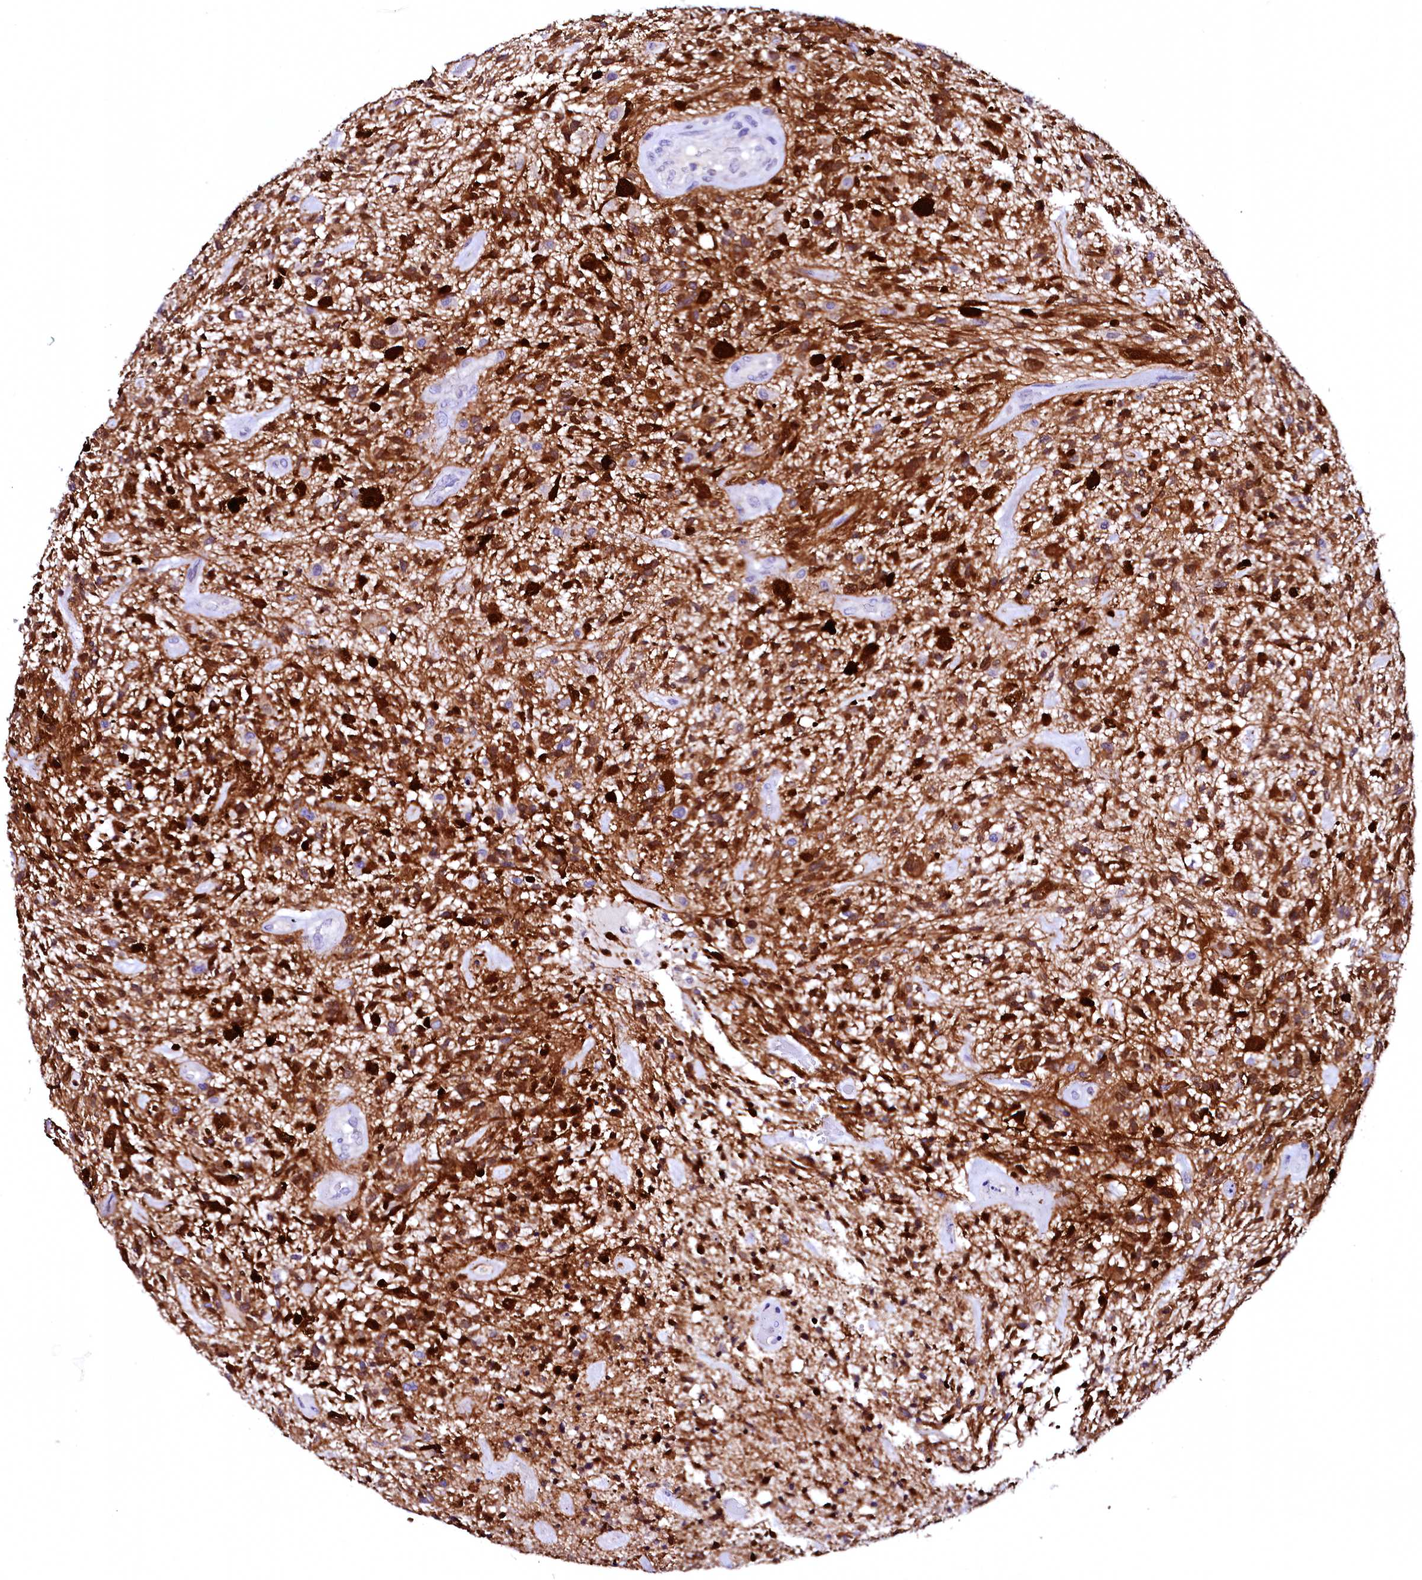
{"staining": {"intensity": "negative", "quantity": "none", "location": "none"}, "tissue": "glioma", "cell_type": "Tumor cells", "image_type": "cancer", "snomed": [{"axis": "morphology", "description": "Glioma, malignant, High grade"}, {"axis": "topography", "description": "Brain"}], "caption": "Immunohistochemistry photomicrograph of human glioma stained for a protein (brown), which shows no positivity in tumor cells. The staining was performed using DAB (3,3'-diaminobenzidine) to visualize the protein expression in brown, while the nuclei were stained in blue with hematoxylin (Magnification: 20x).", "gene": "NALF1", "patient": {"sex": "male", "age": 47}}